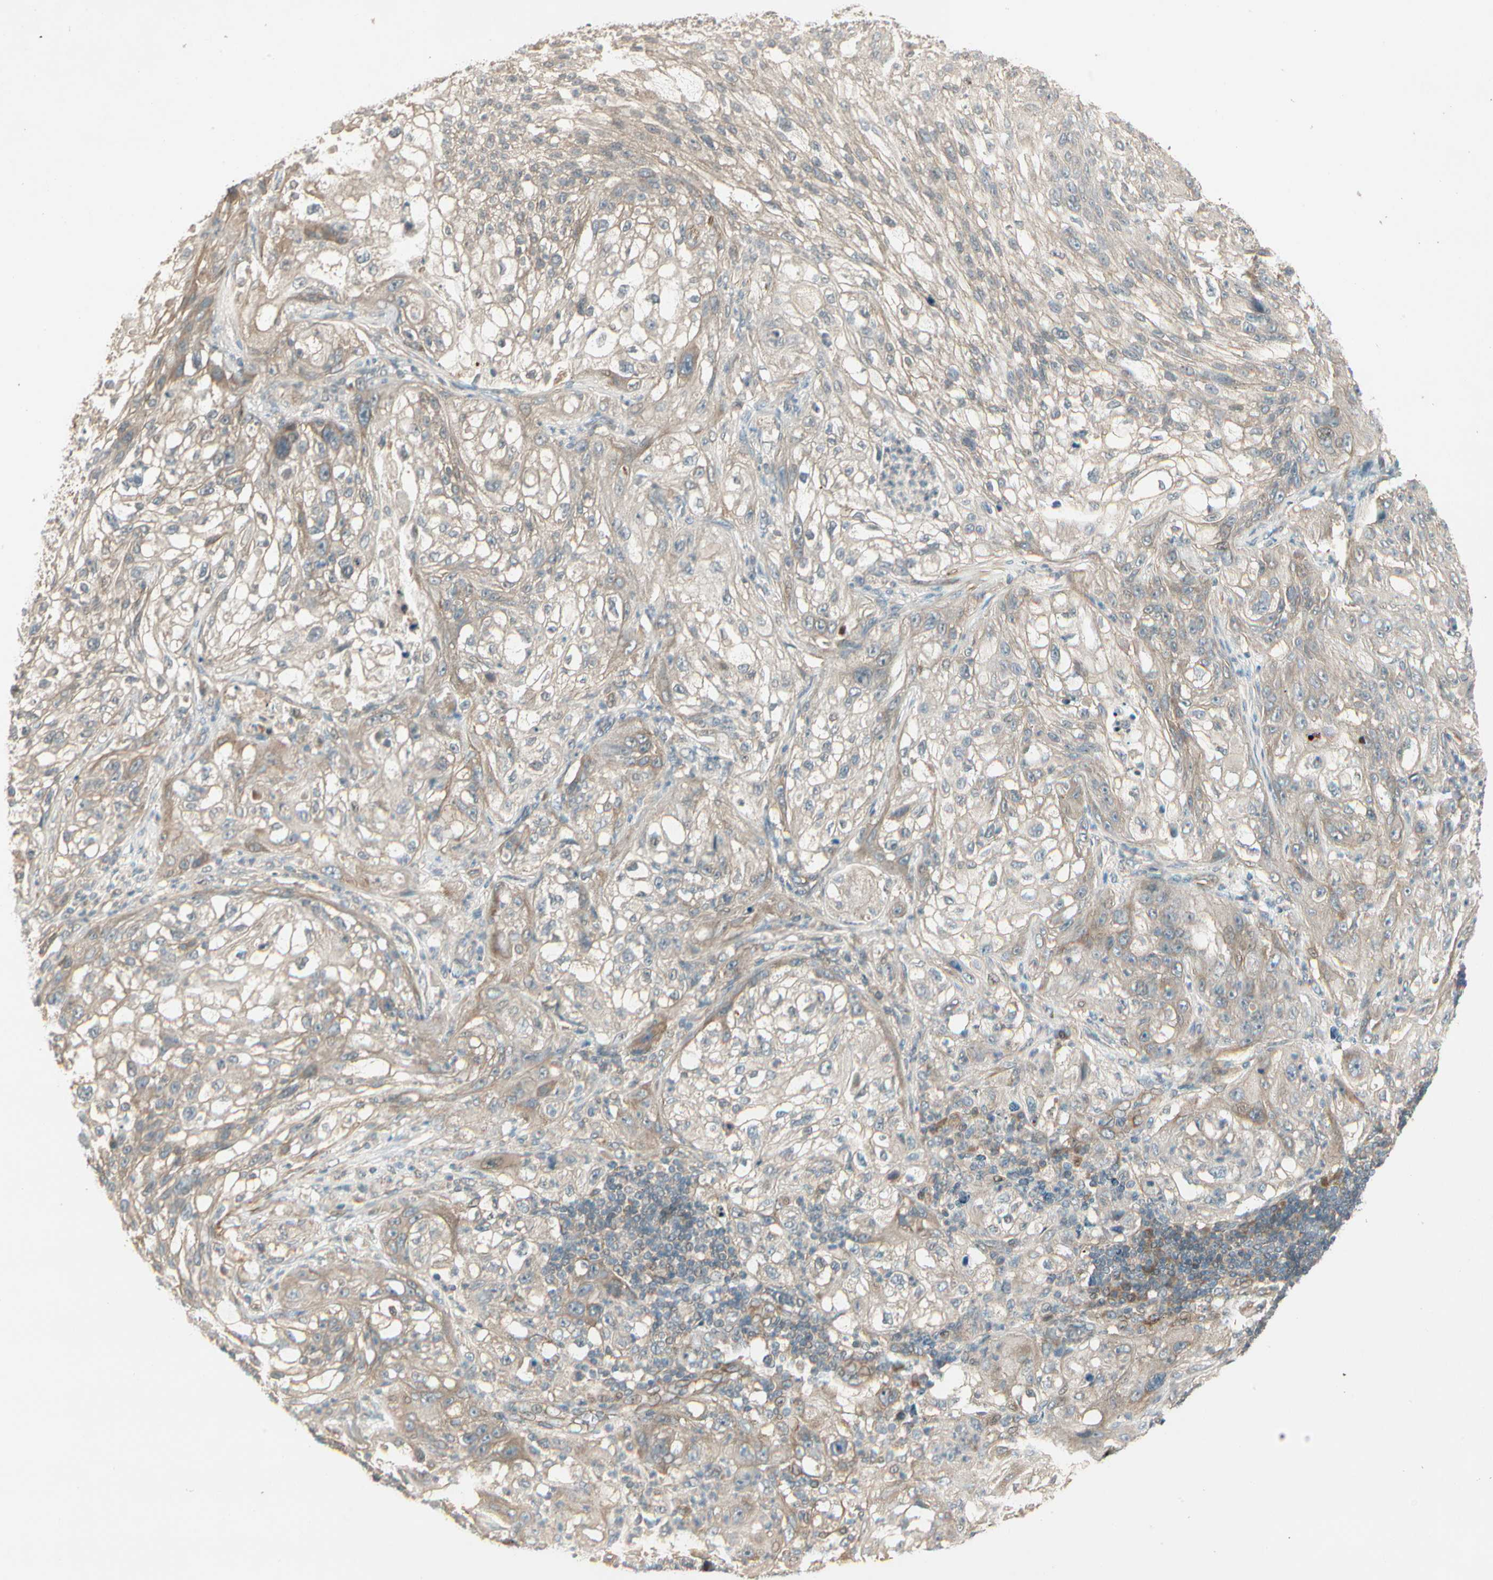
{"staining": {"intensity": "weak", "quantity": "25%-75%", "location": "cytoplasmic/membranous"}, "tissue": "lung cancer", "cell_type": "Tumor cells", "image_type": "cancer", "snomed": [{"axis": "morphology", "description": "Inflammation, NOS"}, {"axis": "morphology", "description": "Squamous cell carcinoma, NOS"}, {"axis": "topography", "description": "Lymph node"}, {"axis": "topography", "description": "Soft tissue"}, {"axis": "topography", "description": "Lung"}], "caption": "DAB immunohistochemical staining of human lung cancer (squamous cell carcinoma) shows weak cytoplasmic/membranous protein positivity in about 25%-75% of tumor cells.", "gene": "ACVR1", "patient": {"sex": "male", "age": 66}}